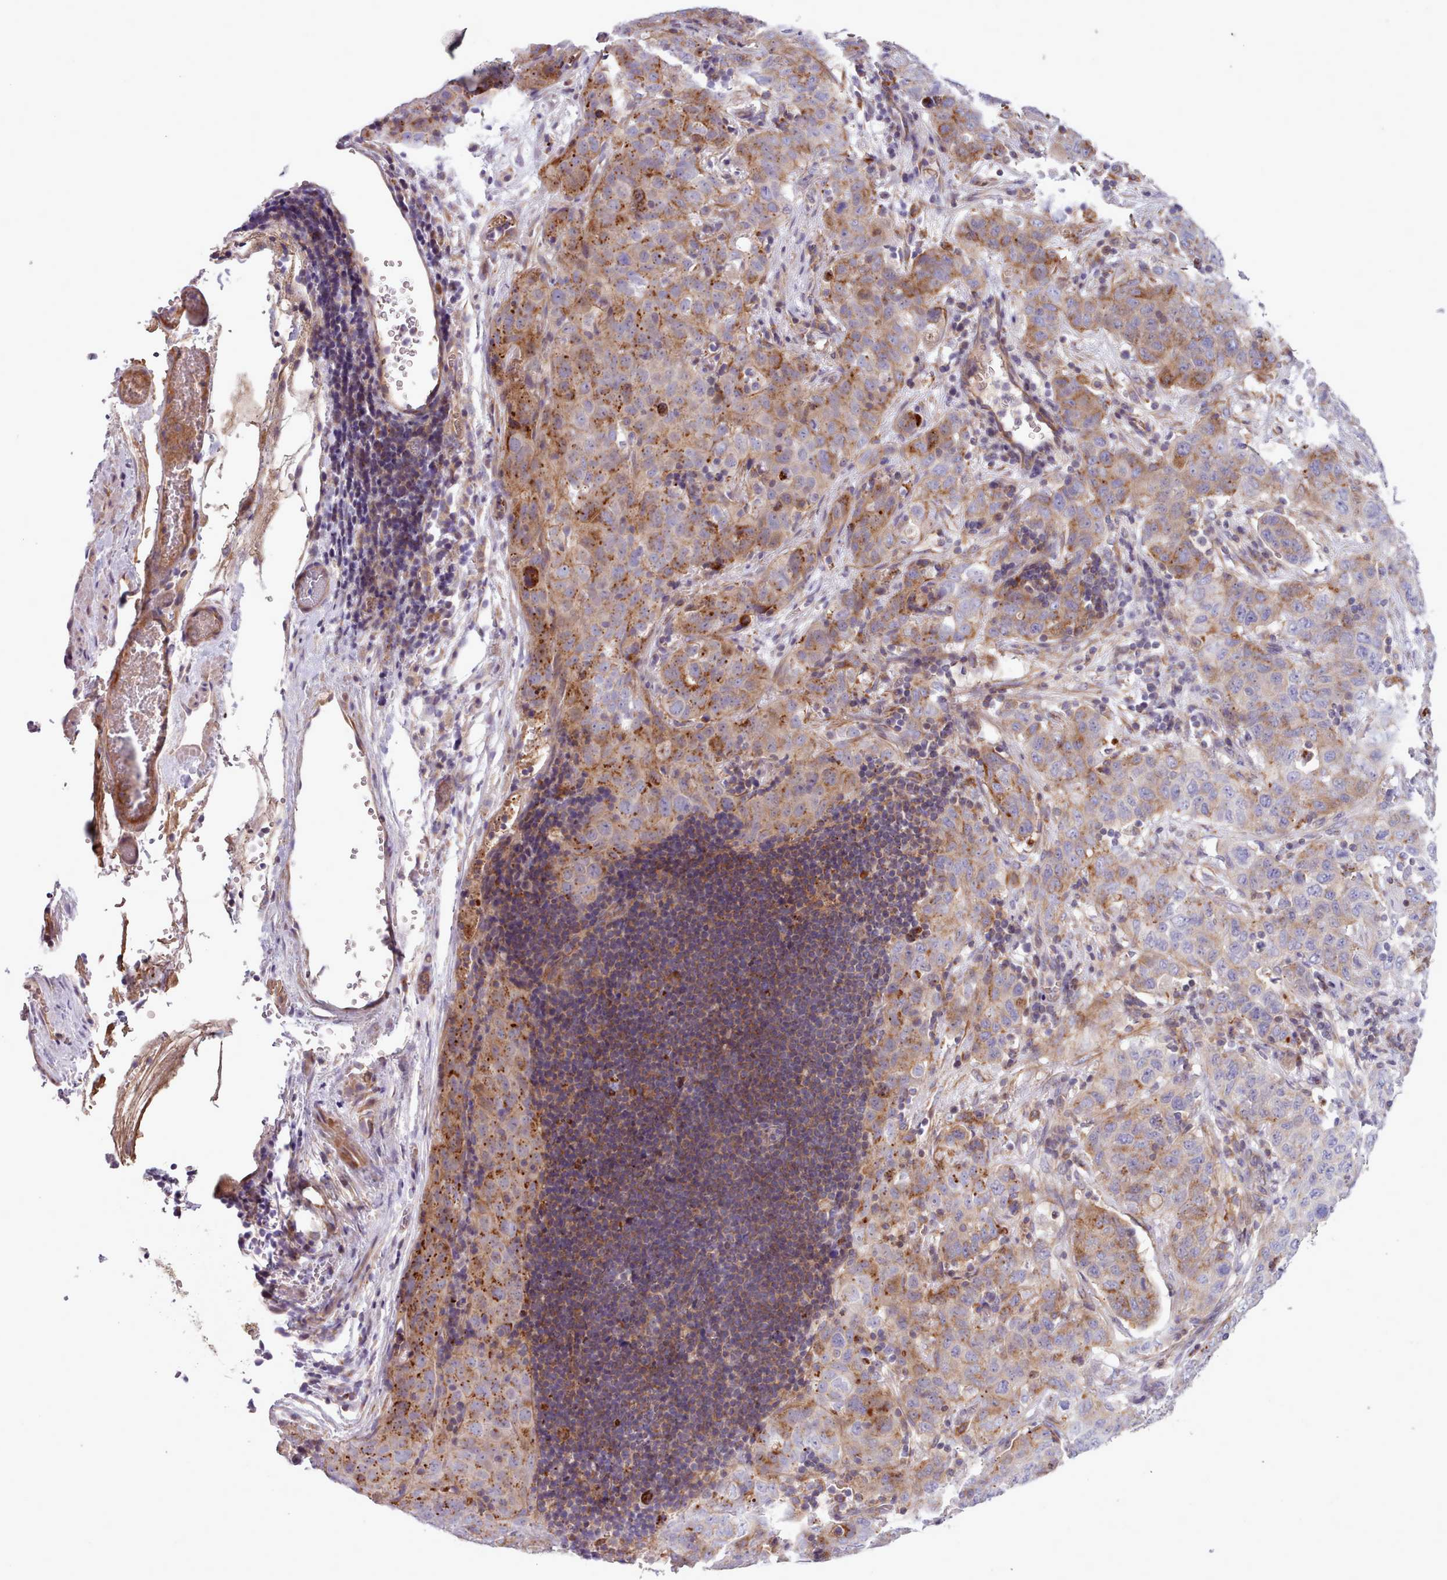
{"staining": {"intensity": "moderate", "quantity": "25%-75%", "location": "cytoplasmic/membranous"}, "tissue": "stomach cancer", "cell_type": "Tumor cells", "image_type": "cancer", "snomed": [{"axis": "morphology", "description": "Normal tissue, NOS"}, {"axis": "morphology", "description": "Adenocarcinoma, NOS"}, {"axis": "topography", "description": "Lymph node"}, {"axis": "topography", "description": "Stomach"}], "caption": "Brown immunohistochemical staining in stomach adenocarcinoma exhibits moderate cytoplasmic/membranous expression in approximately 25%-75% of tumor cells. Nuclei are stained in blue.", "gene": "TENT4B", "patient": {"sex": "male", "age": 48}}